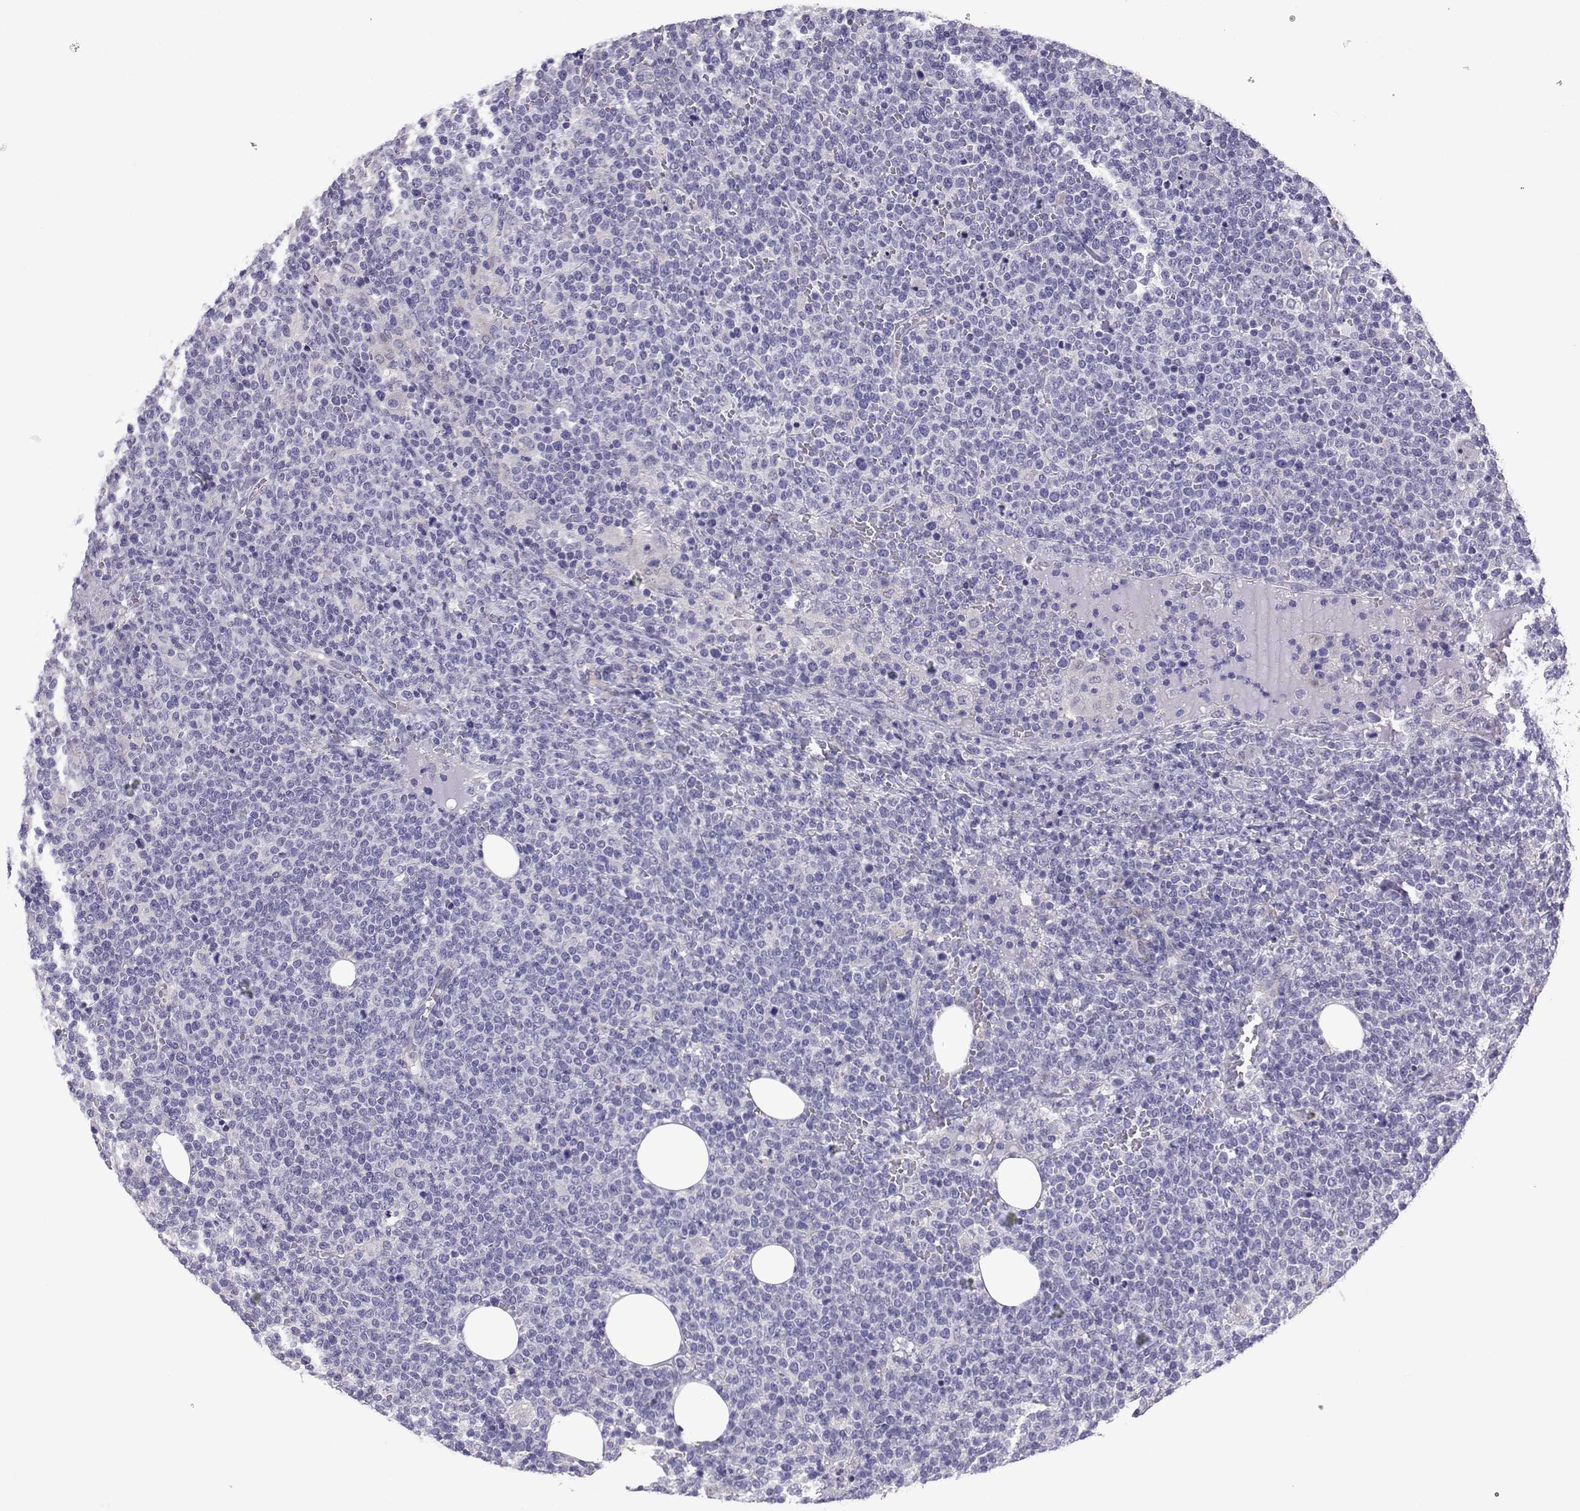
{"staining": {"intensity": "negative", "quantity": "none", "location": "none"}, "tissue": "lymphoma", "cell_type": "Tumor cells", "image_type": "cancer", "snomed": [{"axis": "morphology", "description": "Malignant lymphoma, non-Hodgkin's type, High grade"}, {"axis": "topography", "description": "Lymph node"}], "caption": "Malignant lymphoma, non-Hodgkin's type (high-grade) was stained to show a protein in brown. There is no significant staining in tumor cells. The staining was performed using DAB to visualize the protein expression in brown, while the nuclei were stained in blue with hematoxylin (Magnification: 20x).", "gene": "CFAP70", "patient": {"sex": "male", "age": 61}}